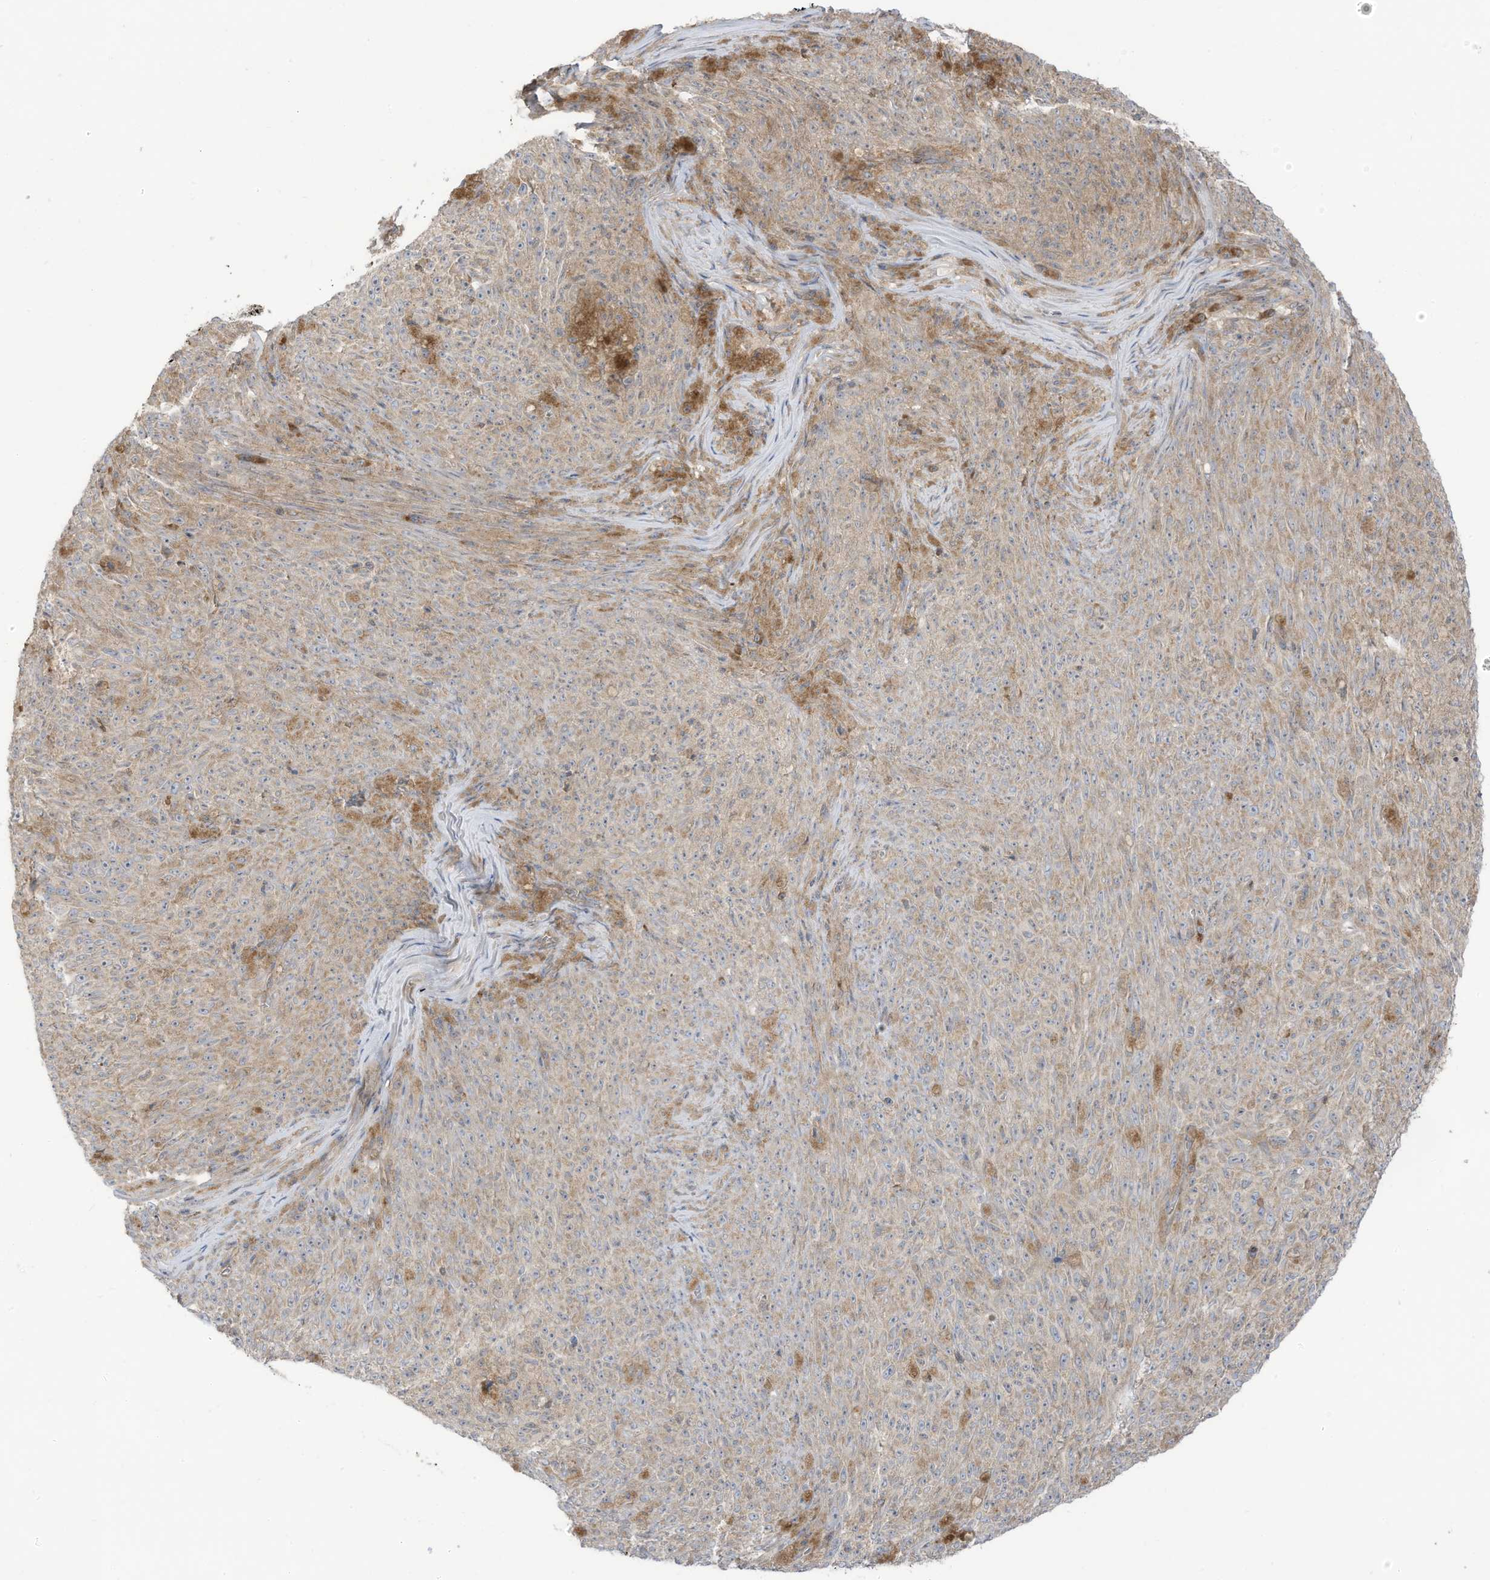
{"staining": {"intensity": "weak", "quantity": ">75%", "location": "cytoplasmic/membranous"}, "tissue": "melanoma", "cell_type": "Tumor cells", "image_type": "cancer", "snomed": [{"axis": "morphology", "description": "Malignant melanoma, NOS"}, {"axis": "topography", "description": "Skin"}], "caption": "Protein expression analysis of malignant melanoma displays weak cytoplasmic/membranous expression in approximately >75% of tumor cells.", "gene": "CGAS", "patient": {"sex": "female", "age": 82}}